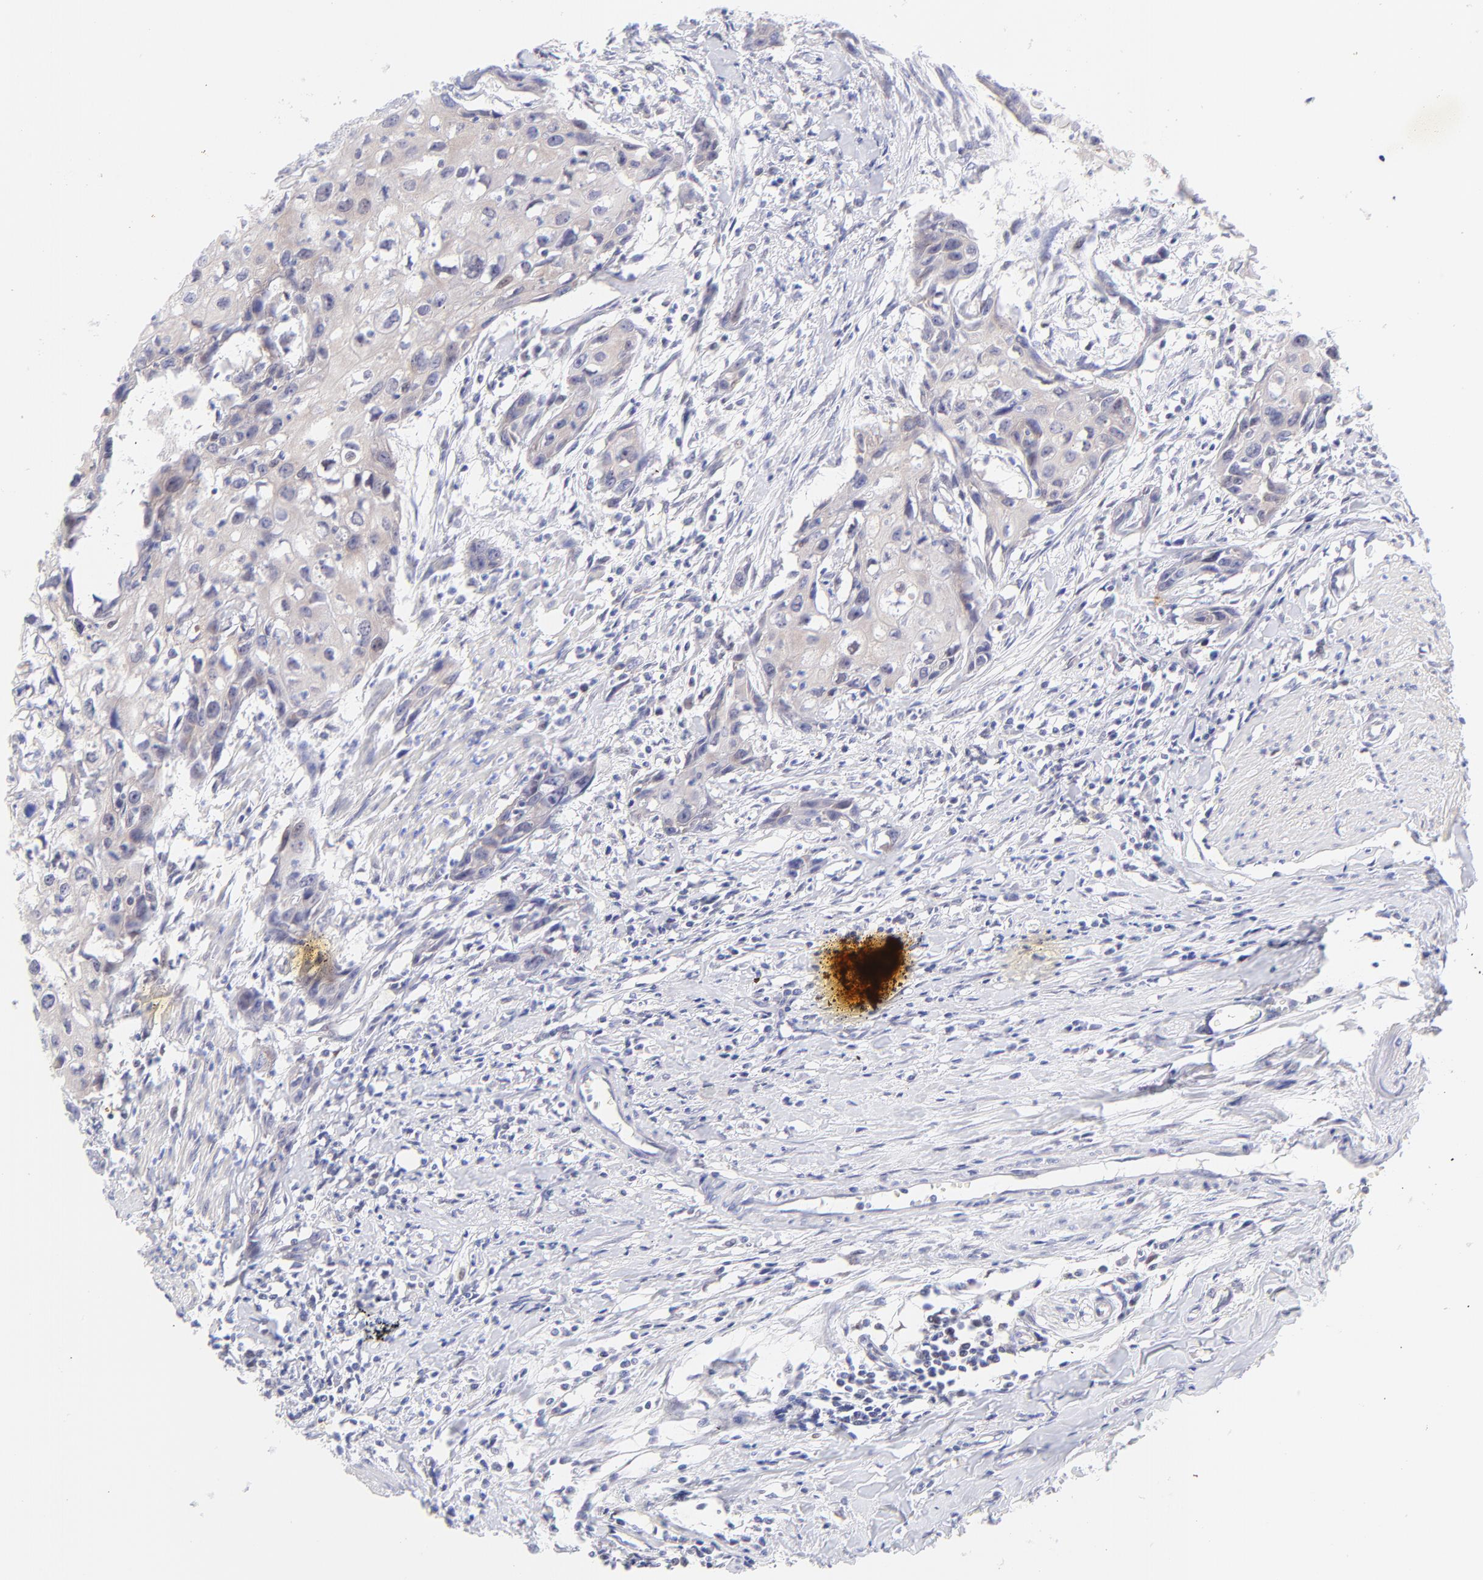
{"staining": {"intensity": "weak", "quantity": ">75%", "location": "cytoplasmic/membranous"}, "tissue": "urothelial cancer", "cell_type": "Tumor cells", "image_type": "cancer", "snomed": [{"axis": "morphology", "description": "Urothelial carcinoma, High grade"}, {"axis": "topography", "description": "Urinary bladder"}], "caption": "Immunohistochemistry (DAB (3,3'-diaminobenzidine)) staining of human urothelial cancer displays weak cytoplasmic/membranous protein positivity in approximately >75% of tumor cells. The protein is stained brown, and the nuclei are stained in blue (DAB IHC with brightfield microscopy, high magnification).", "gene": "PBDC1", "patient": {"sex": "male", "age": 54}}